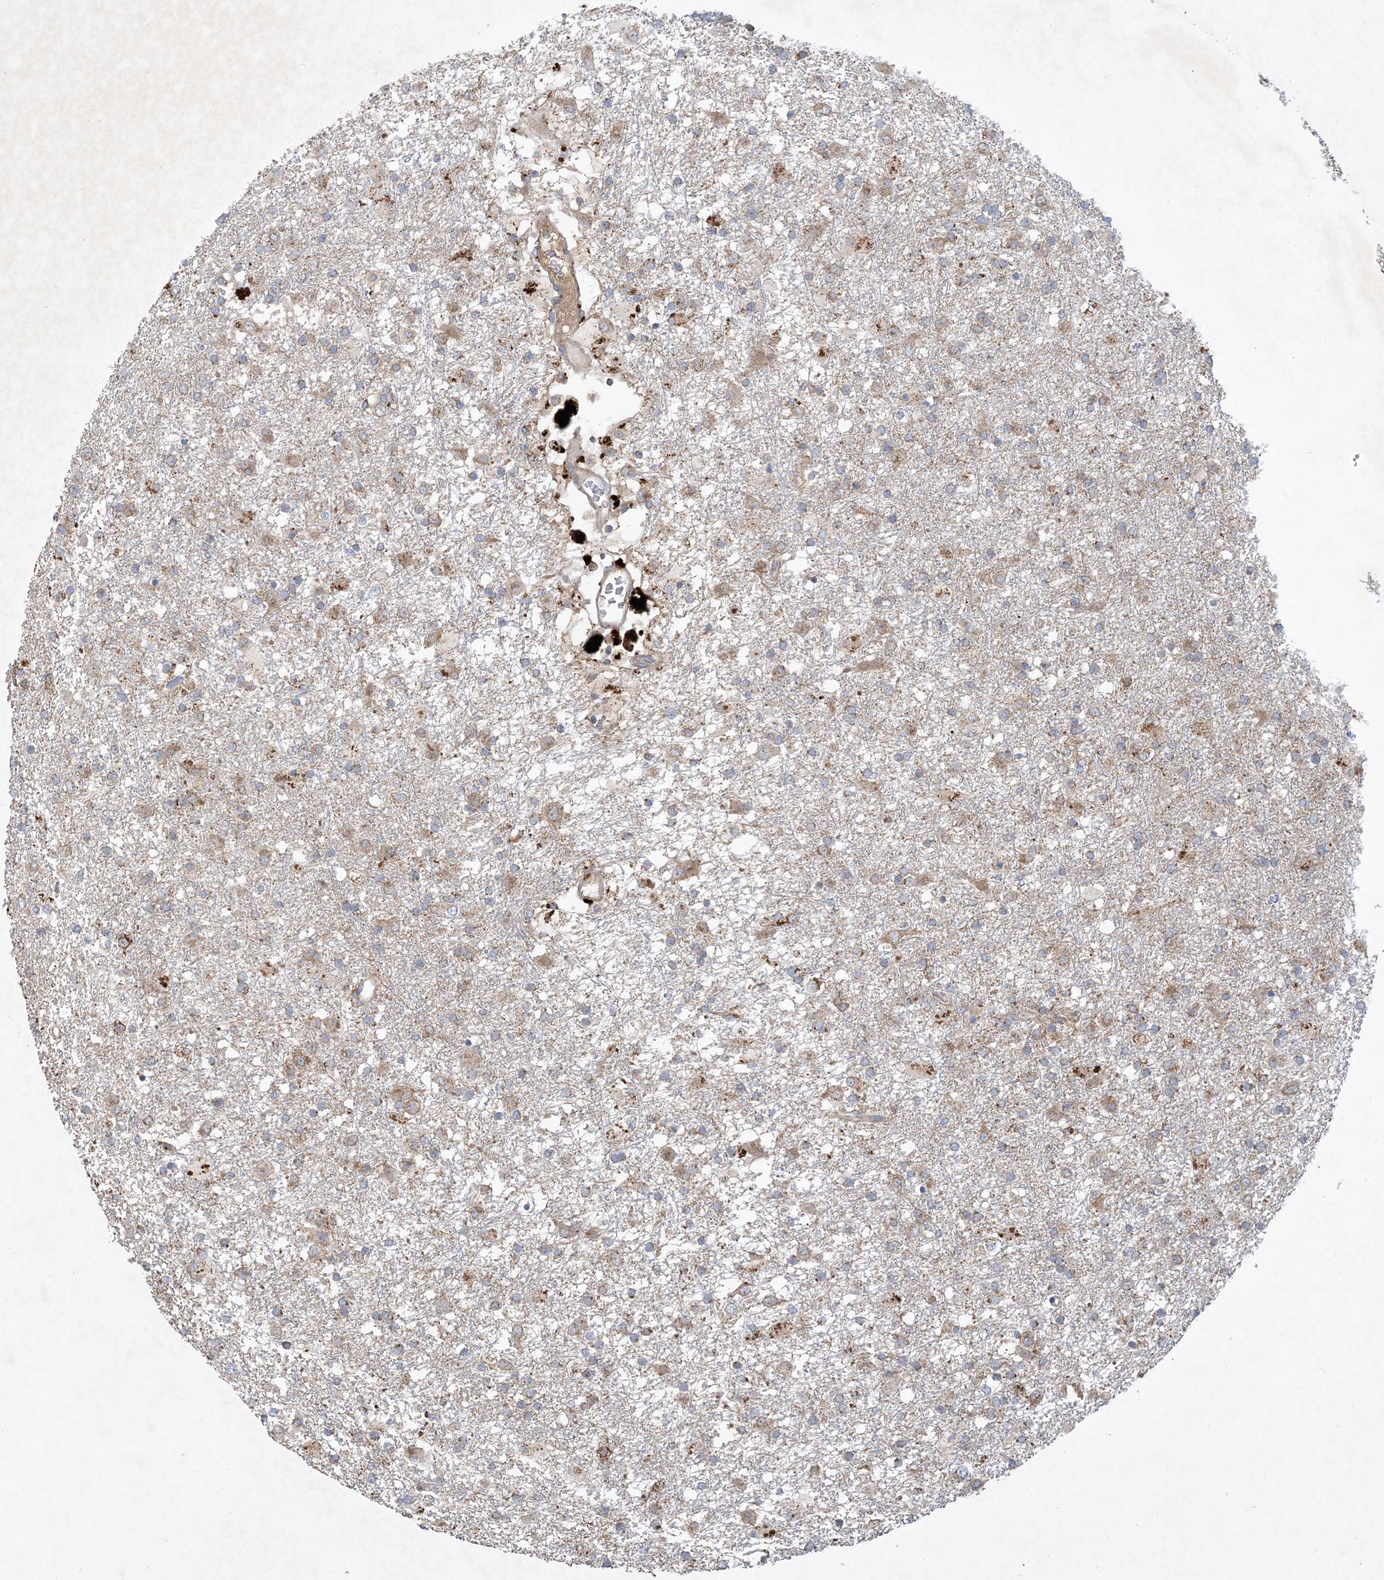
{"staining": {"intensity": "weak", "quantity": "25%-75%", "location": "cytoplasmic/membranous"}, "tissue": "glioma", "cell_type": "Tumor cells", "image_type": "cancer", "snomed": [{"axis": "morphology", "description": "Glioma, malignant, Low grade"}, {"axis": "topography", "description": "Brain"}], "caption": "Immunohistochemical staining of human glioma displays low levels of weak cytoplasmic/membranous expression in about 25%-75% of tumor cells.", "gene": "MASP2", "patient": {"sex": "male", "age": 65}}